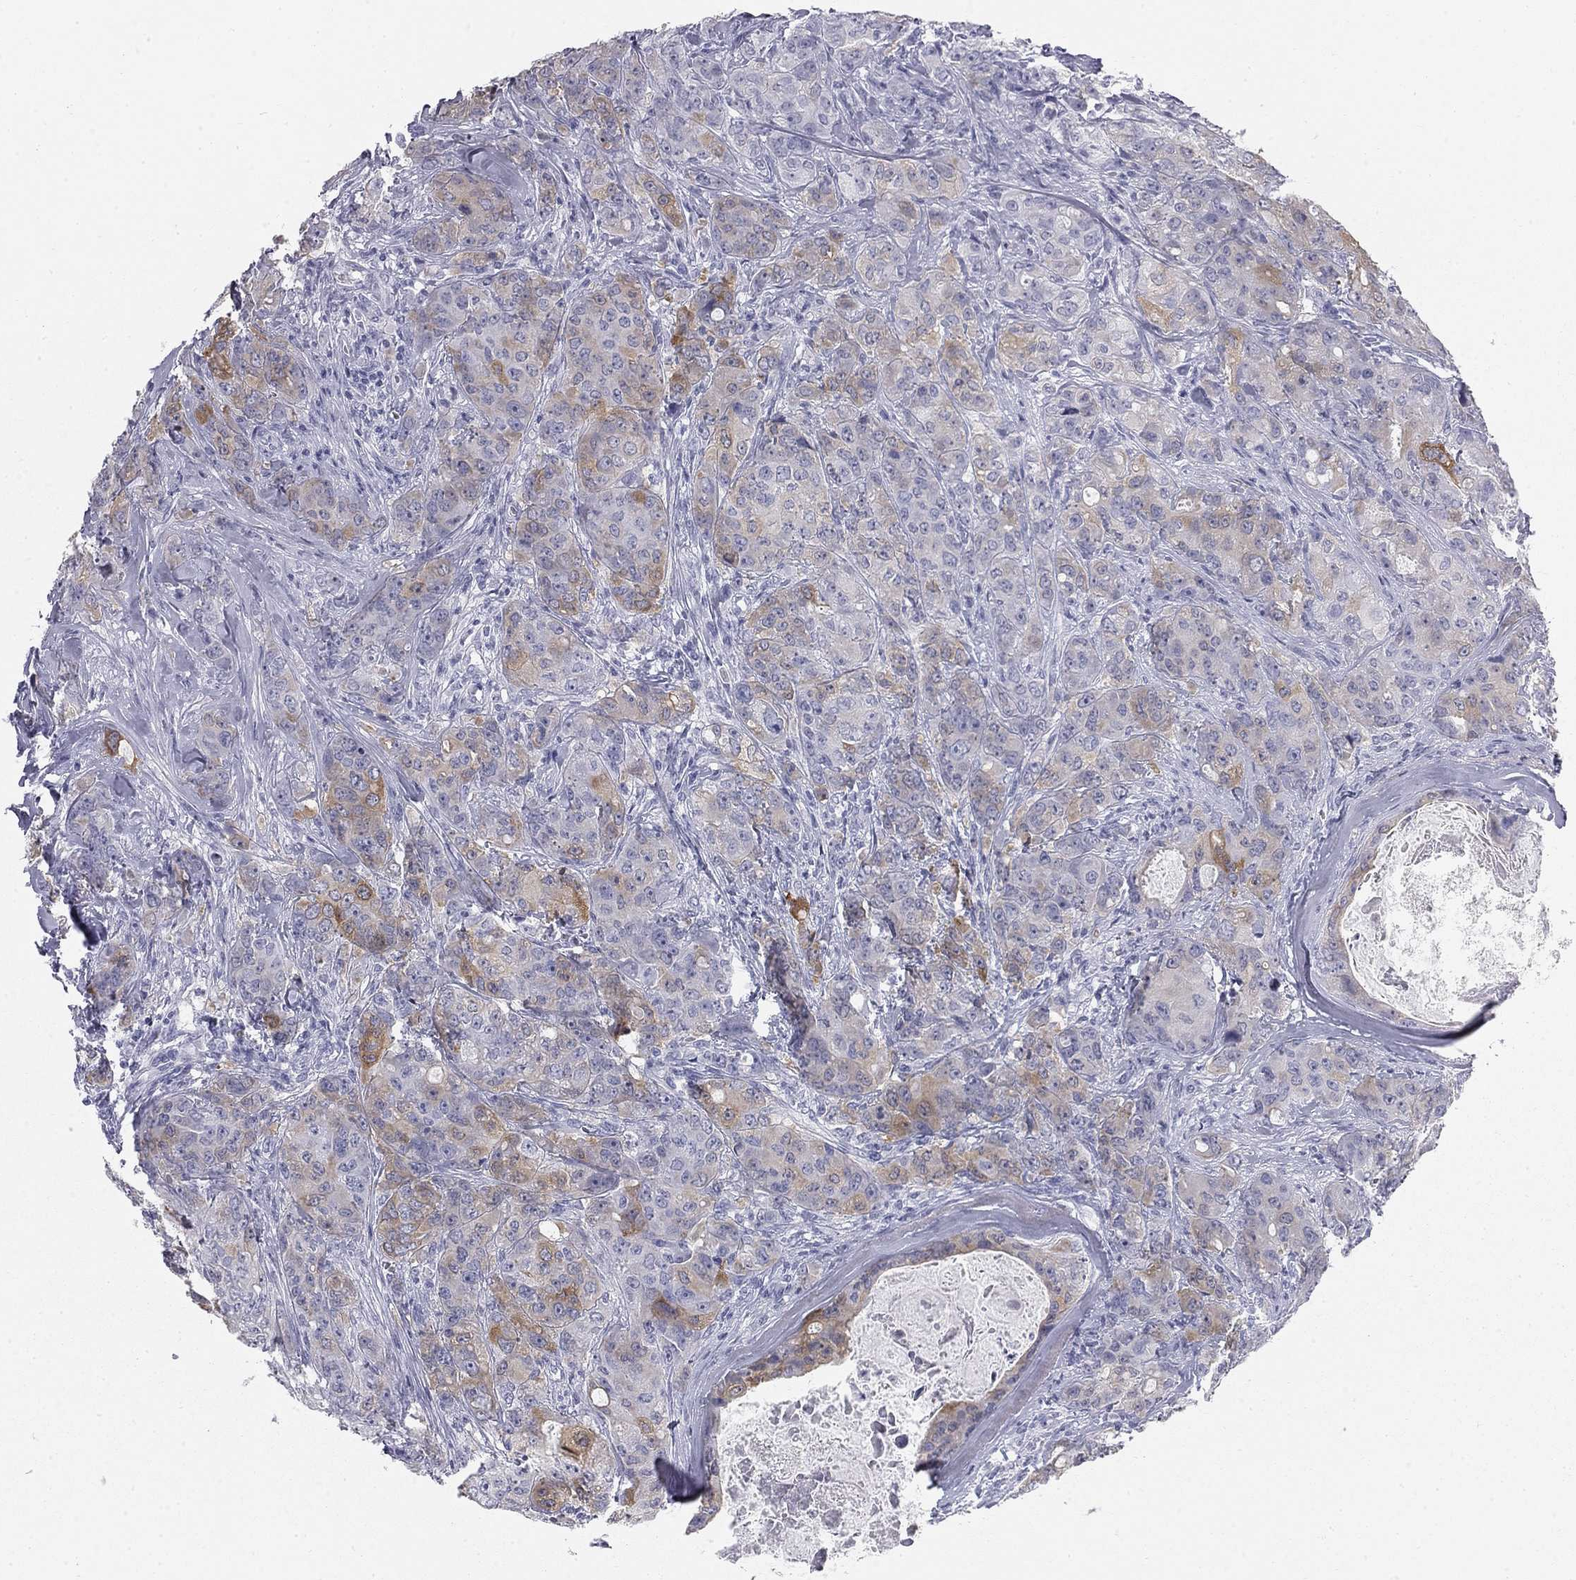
{"staining": {"intensity": "moderate", "quantity": "<25%", "location": "cytoplasmic/membranous"}, "tissue": "breast cancer", "cell_type": "Tumor cells", "image_type": "cancer", "snomed": [{"axis": "morphology", "description": "Duct carcinoma"}, {"axis": "topography", "description": "Breast"}], "caption": "A brown stain shows moderate cytoplasmic/membranous staining of a protein in human breast intraductal carcinoma tumor cells. The protein is shown in brown color, while the nuclei are stained blue.", "gene": "SULT2B1", "patient": {"sex": "female", "age": 43}}